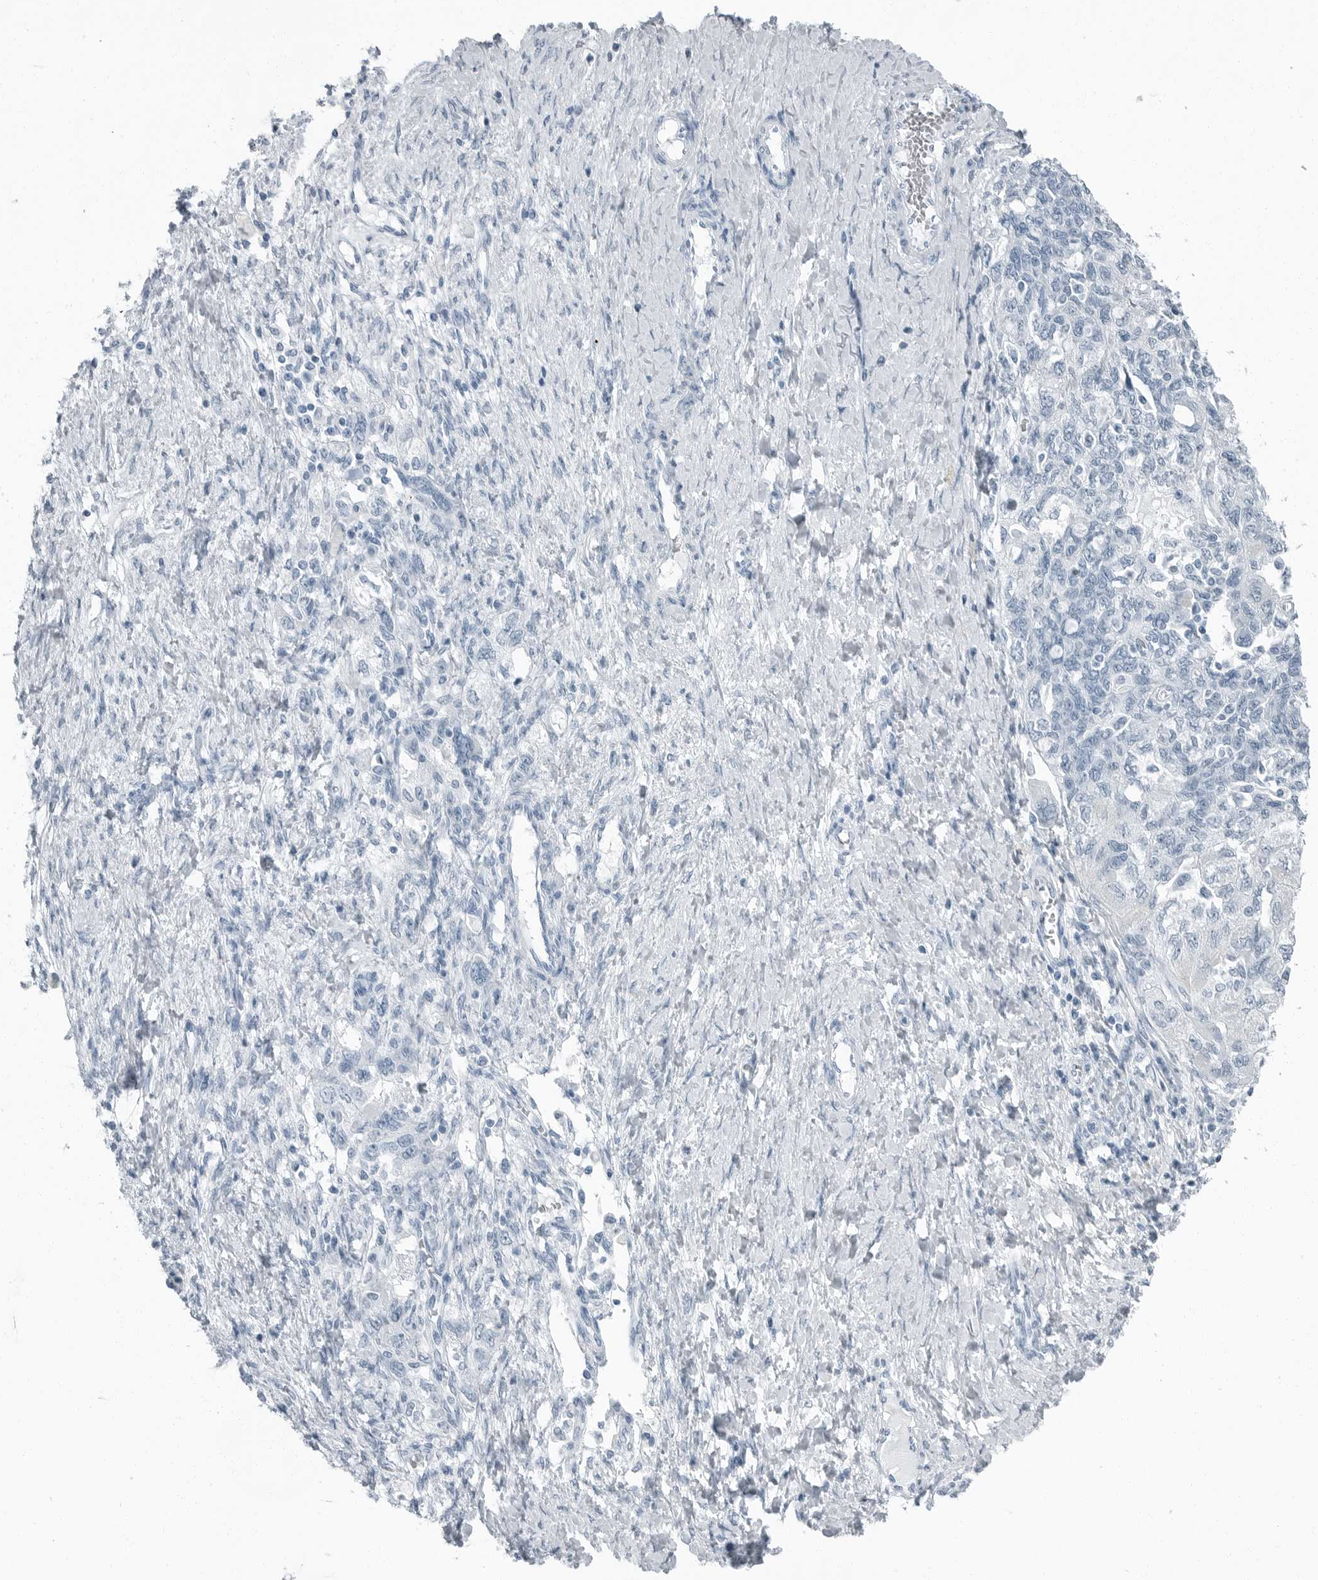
{"staining": {"intensity": "negative", "quantity": "none", "location": "none"}, "tissue": "ovarian cancer", "cell_type": "Tumor cells", "image_type": "cancer", "snomed": [{"axis": "morphology", "description": "Carcinoma, NOS"}, {"axis": "morphology", "description": "Cystadenocarcinoma, serous, NOS"}, {"axis": "topography", "description": "Ovary"}], "caption": "This is an immunohistochemistry (IHC) photomicrograph of ovarian cancer (serous cystadenocarcinoma). There is no staining in tumor cells.", "gene": "FABP6", "patient": {"sex": "female", "age": 69}}